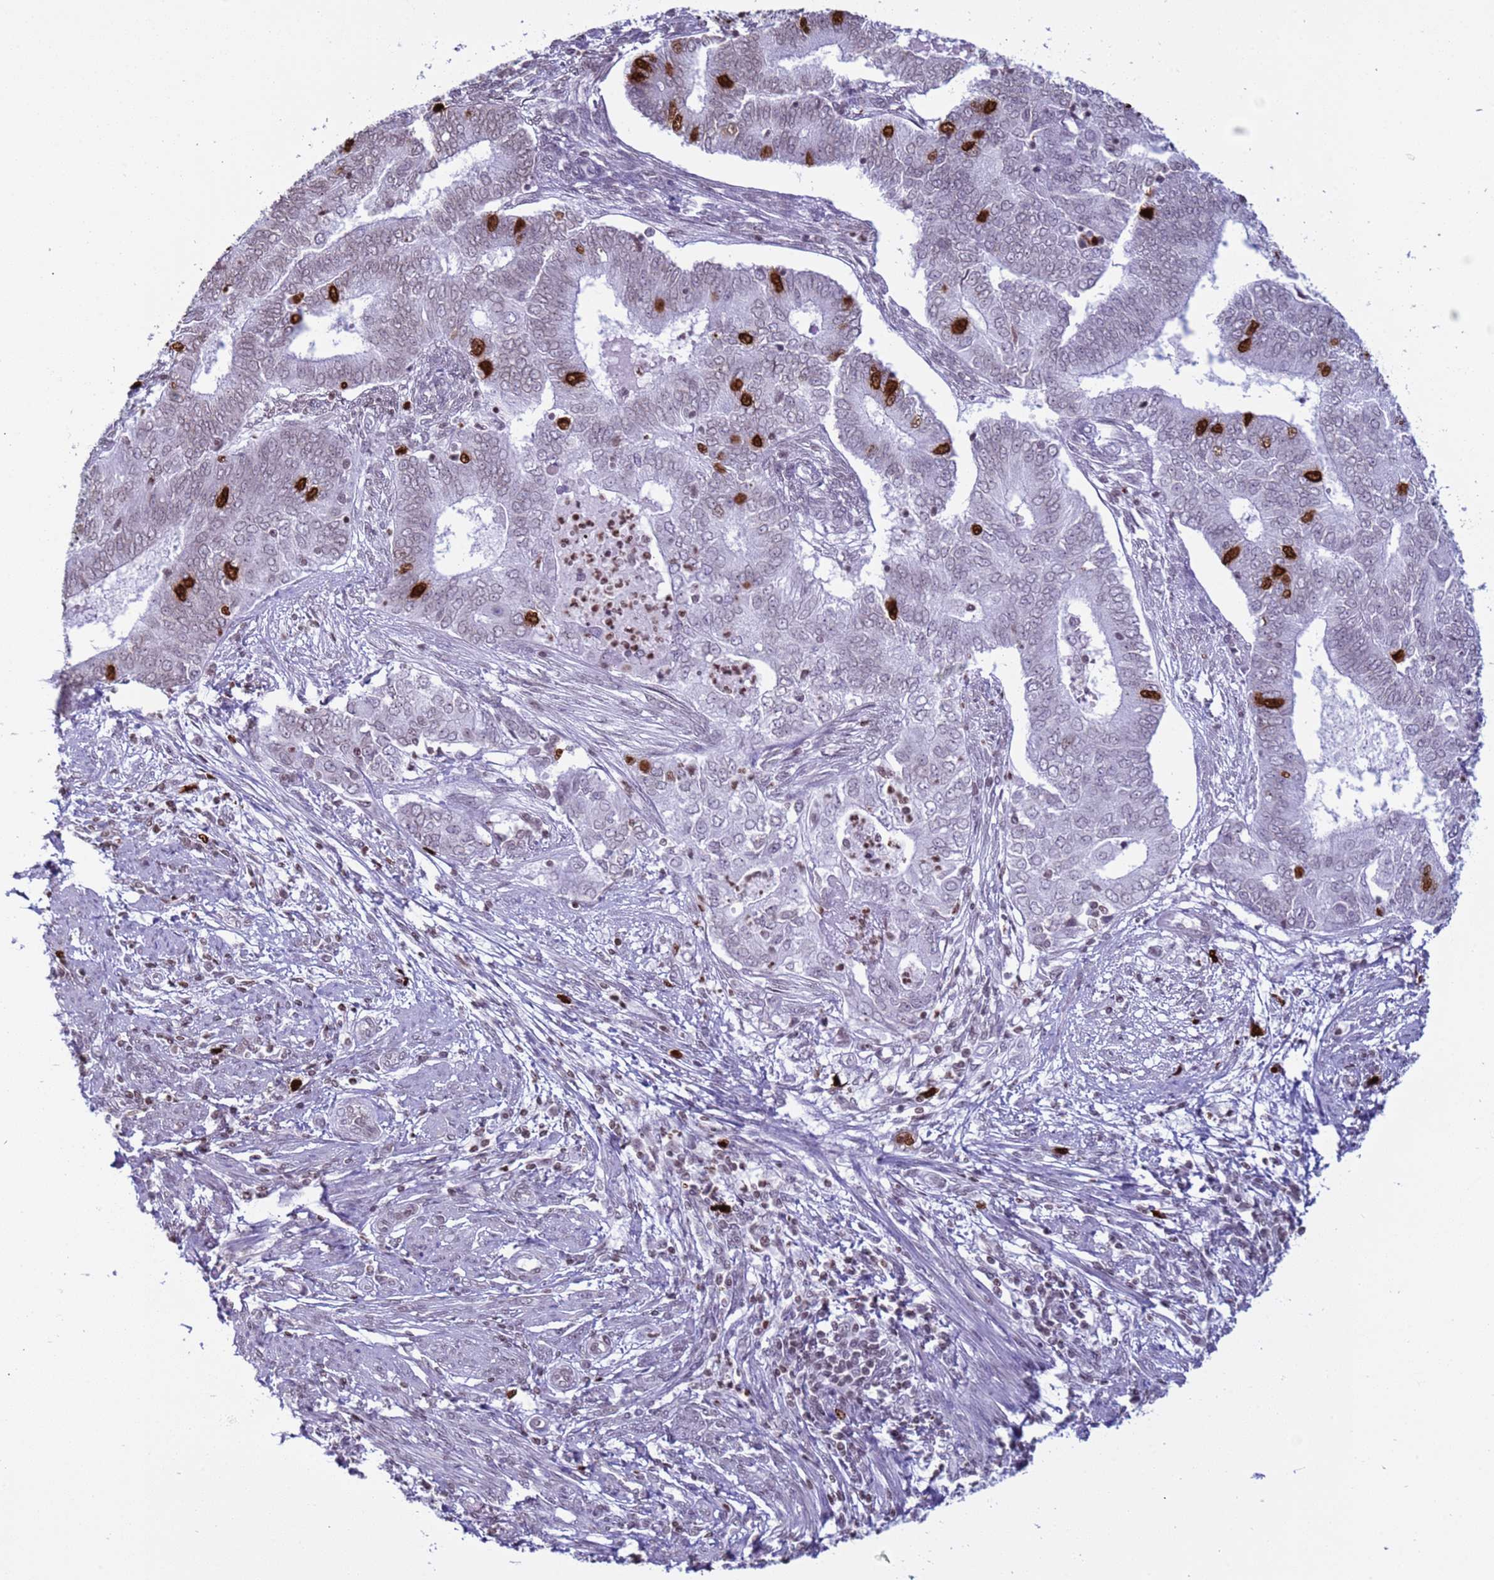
{"staining": {"intensity": "strong", "quantity": "<25%", "location": "nuclear"}, "tissue": "endometrial cancer", "cell_type": "Tumor cells", "image_type": "cancer", "snomed": [{"axis": "morphology", "description": "Adenocarcinoma, NOS"}, {"axis": "topography", "description": "Endometrium"}], "caption": "Immunohistochemical staining of endometrial cancer (adenocarcinoma) shows medium levels of strong nuclear protein positivity in about <25% of tumor cells.", "gene": "H4C8", "patient": {"sex": "female", "age": 62}}